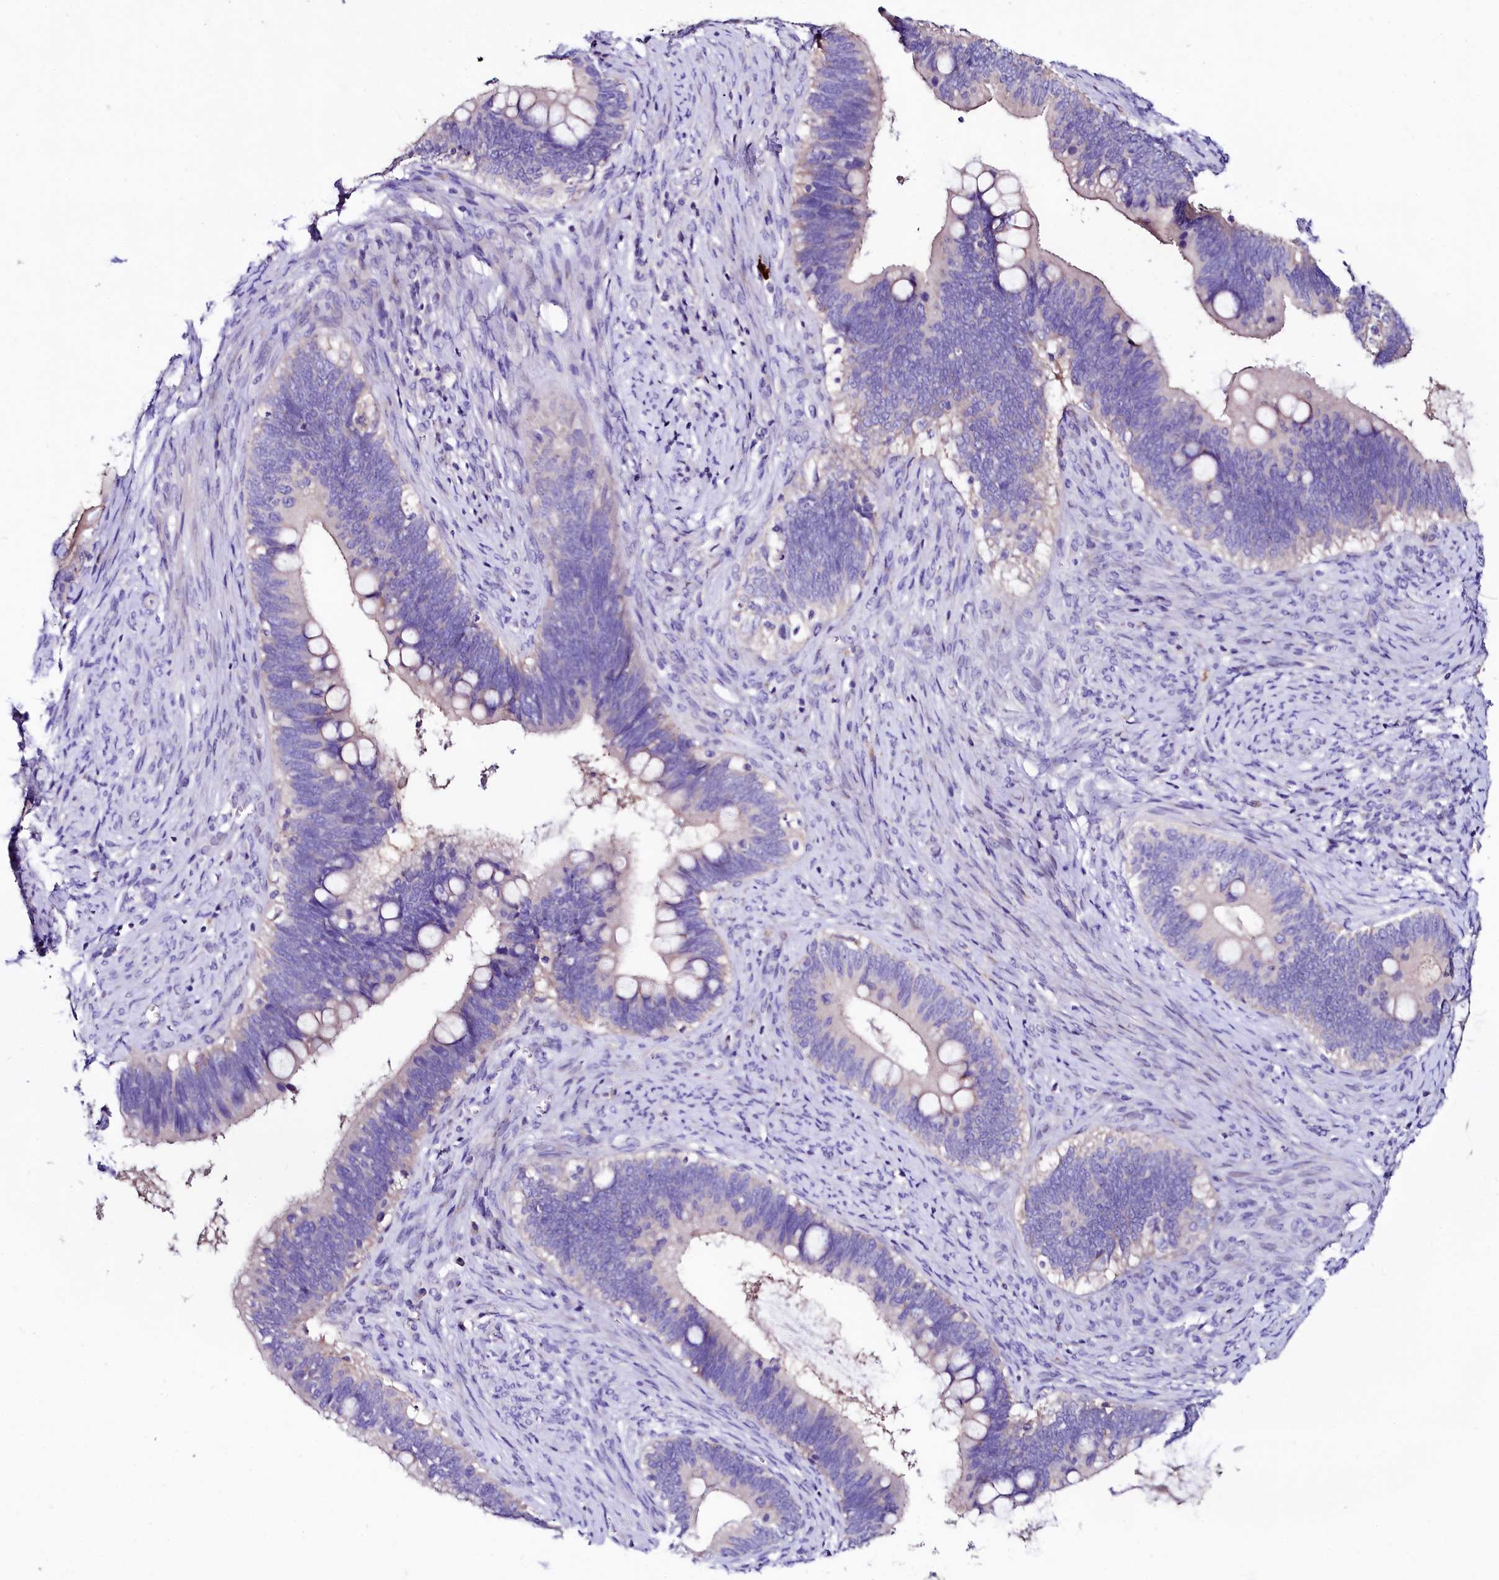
{"staining": {"intensity": "negative", "quantity": "none", "location": "none"}, "tissue": "cervical cancer", "cell_type": "Tumor cells", "image_type": "cancer", "snomed": [{"axis": "morphology", "description": "Adenocarcinoma, NOS"}, {"axis": "topography", "description": "Cervix"}], "caption": "Immunohistochemical staining of human cervical cancer (adenocarcinoma) reveals no significant positivity in tumor cells. (DAB (3,3'-diaminobenzidine) immunohistochemistry (IHC) with hematoxylin counter stain).", "gene": "ABHD5", "patient": {"sex": "female", "age": 42}}